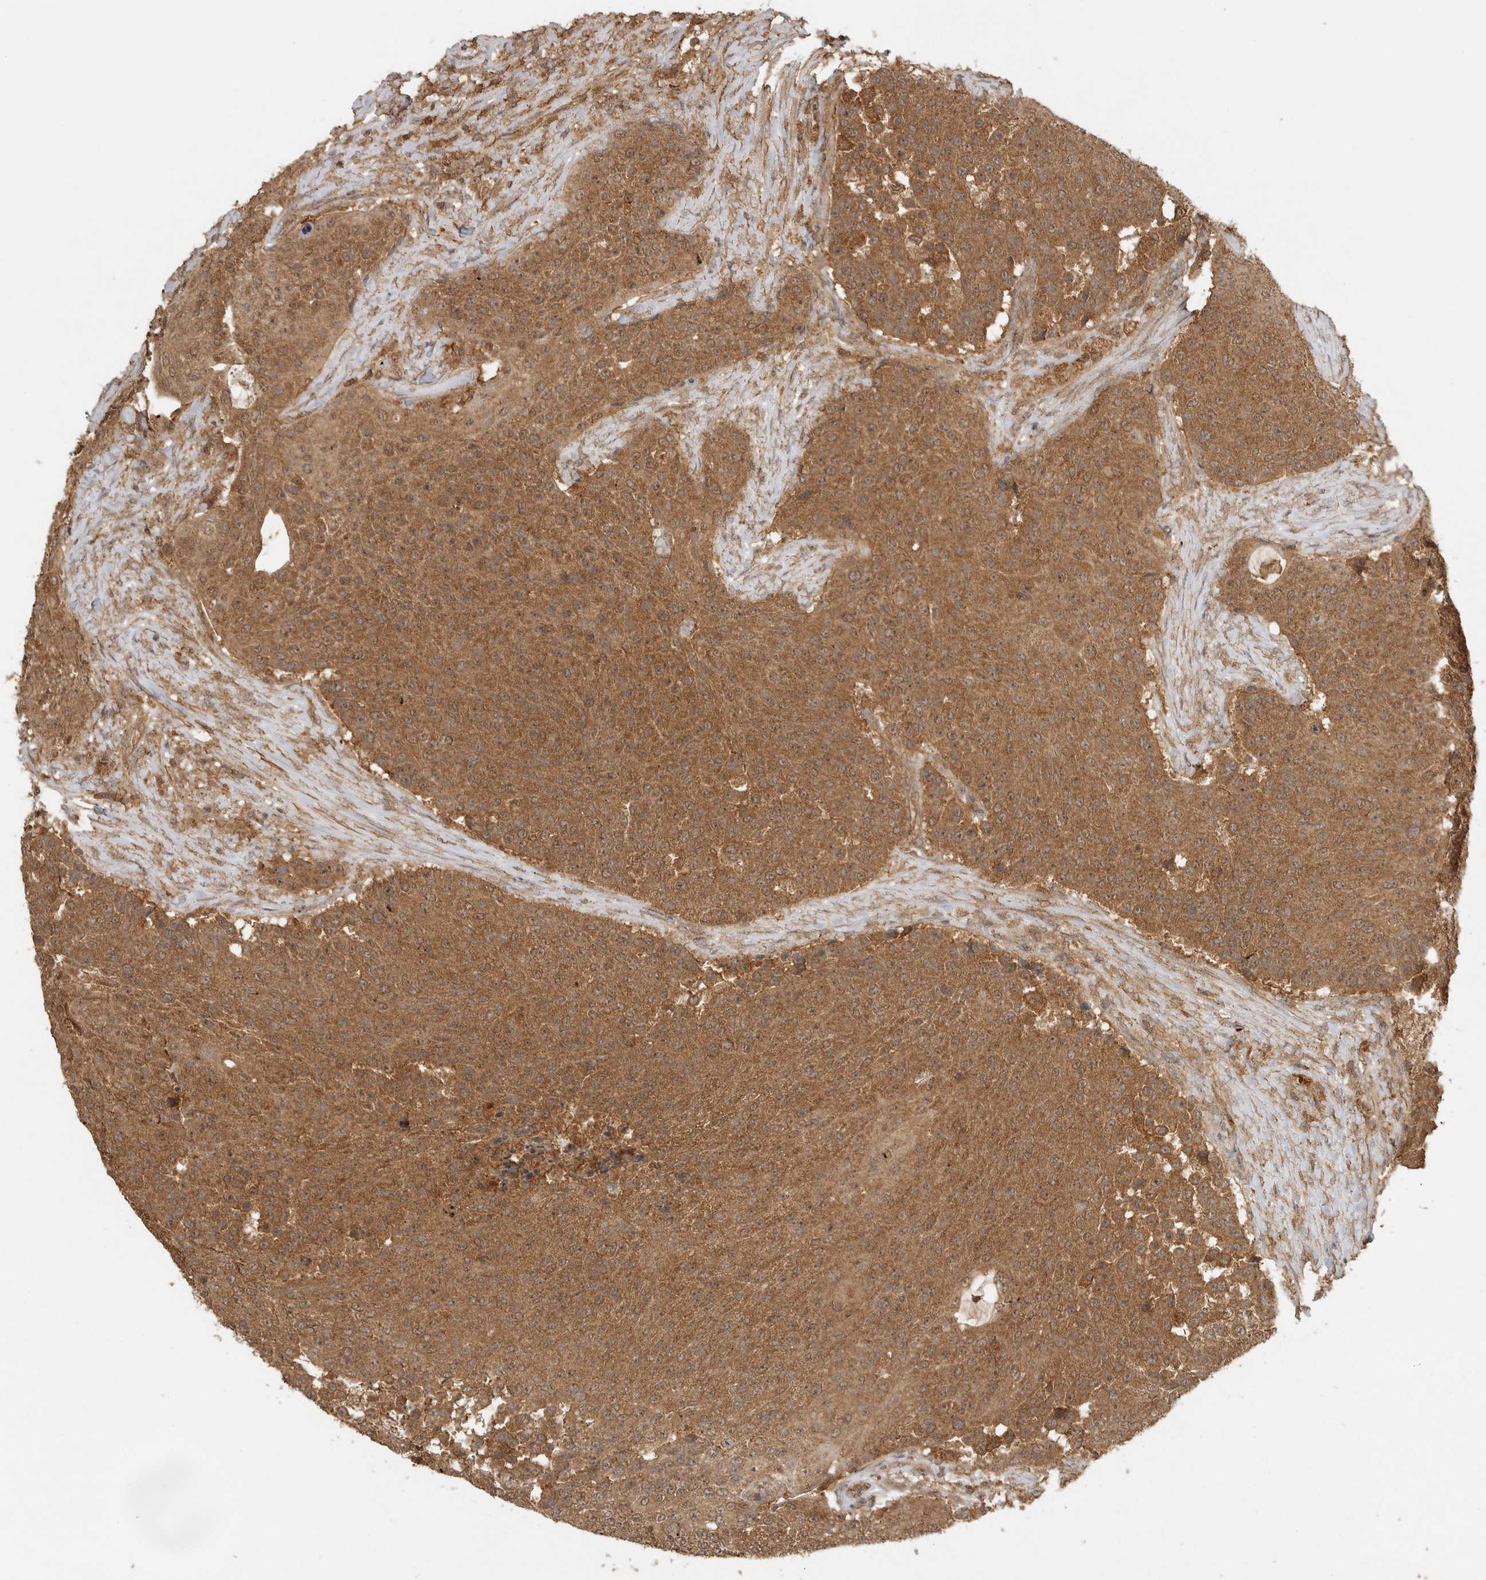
{"staining": {"intensity": "moderate", "quantity": ">75%", "location": "cytoplasmic/membranous,nuclear"}, "tissue": "urothelial cancer", "cell_type": "Tumor cells", "image_type": "cancer", "snomed": [{"axis": "morphology", "description": "Urothelial carcinoma, High grade"}, {"axis": "topography", "description": "Urinary bladder"}], "caption": "Immunohistochemistry photomicrograph of human urothelial cancer stained for a protein (brown), which exhibits medium levels of moderate cytoplasmic/membranous and nuclear staining in about >75% of tumor cells.", "gene": "ICOSLG", "patient": {"sex": "female", "age": 63}}